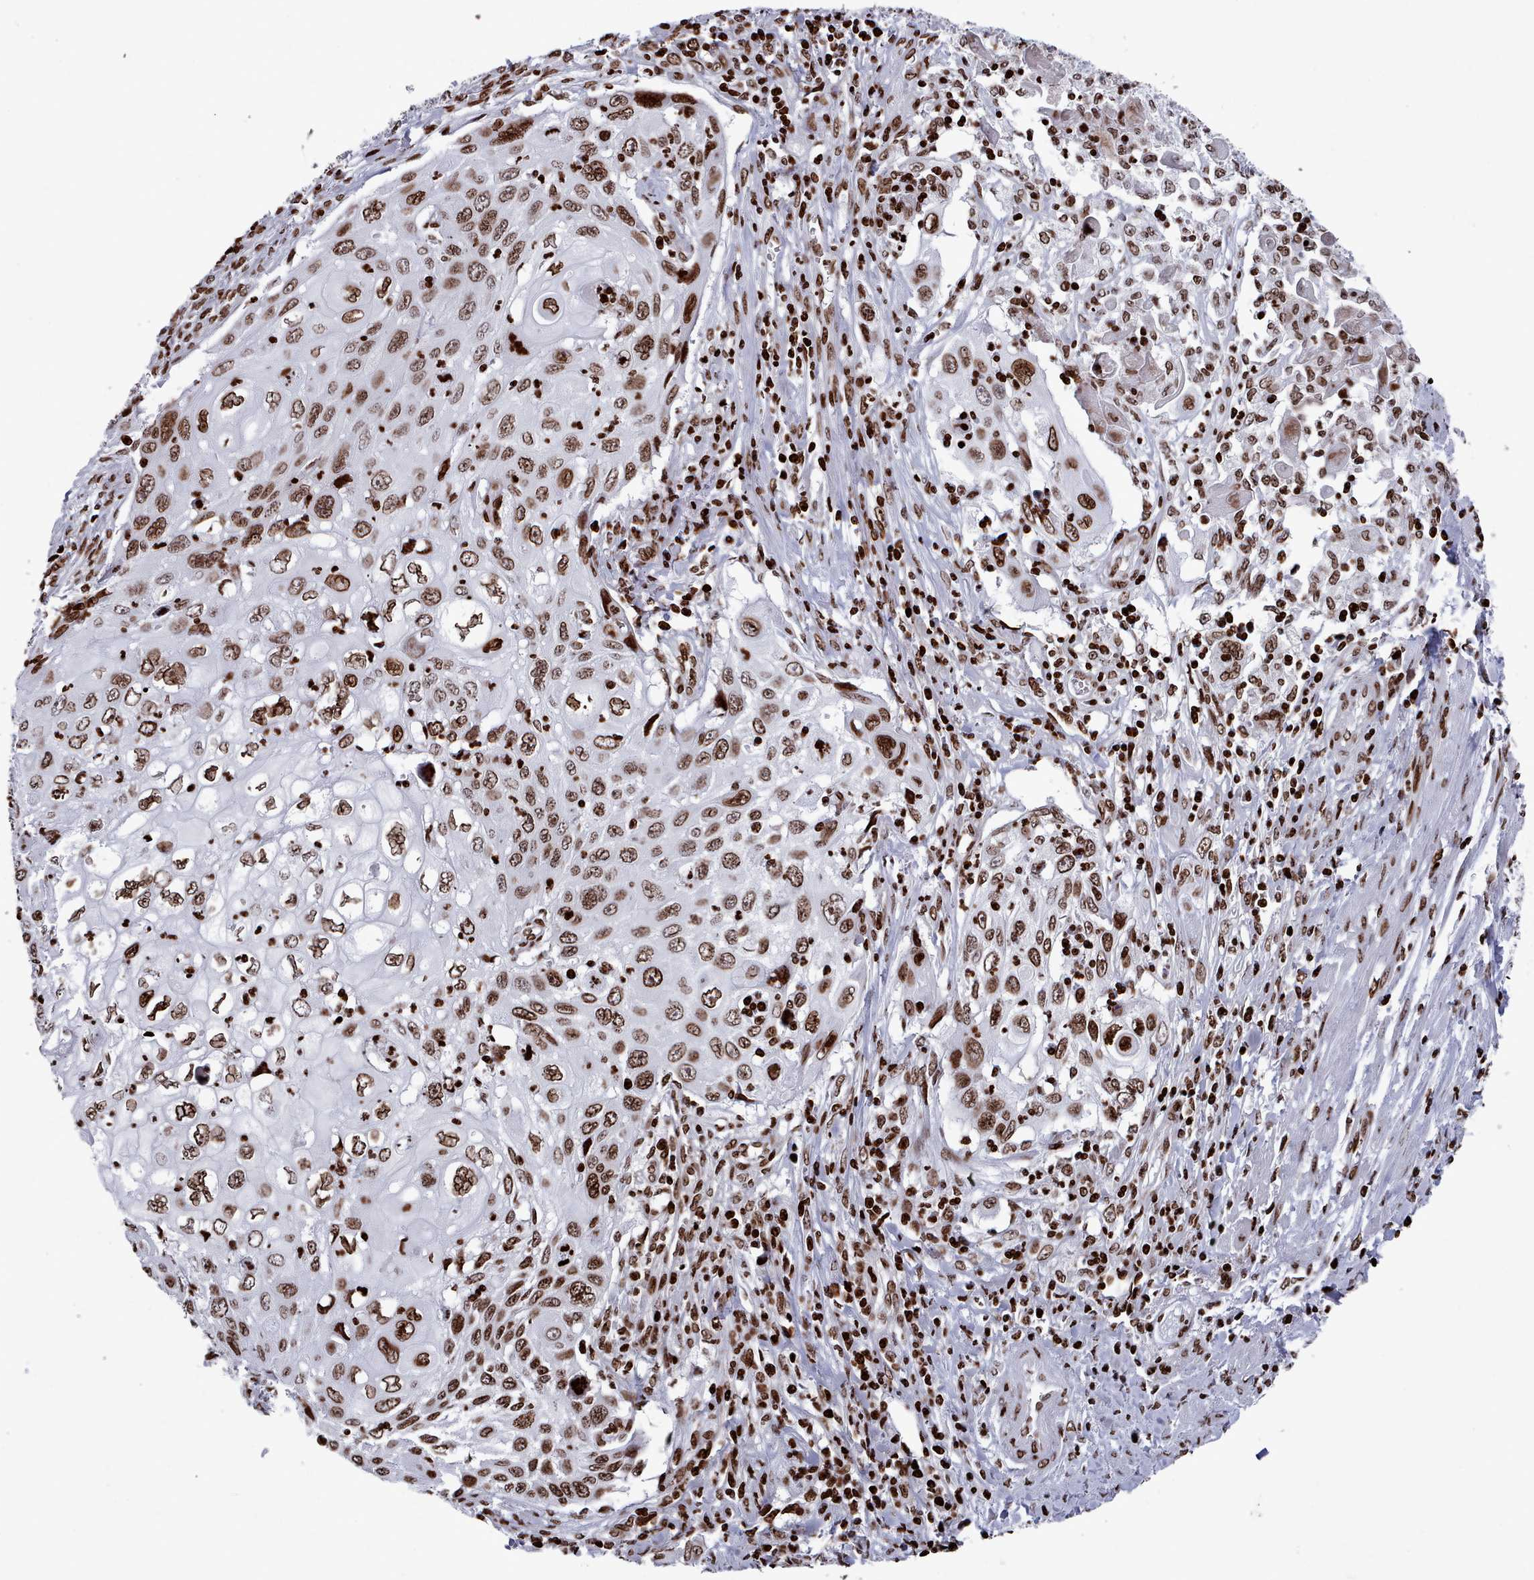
{"staining": {"intensity": "moderate", "quantity": ">75%", "location": "nuclear"}, "tissue": "cervical cancer", "cell_type": "Tumor cells", "image_type": "cancer", "snomed": [{"axis": "morphology", "description": "Squamous cell carcinoma, NOS"}, {"axis": "topography", "description": "Cervix"}], "caption": "This micrograph reveals immunohistochemistry (IHC) staining of human cervical squamous cell carcinoma, with medium moderate nuclear positivity in about >75% of tumor cells.", "gene": "PCDHB12", "patient": {"sex": "female", "age": 70}}